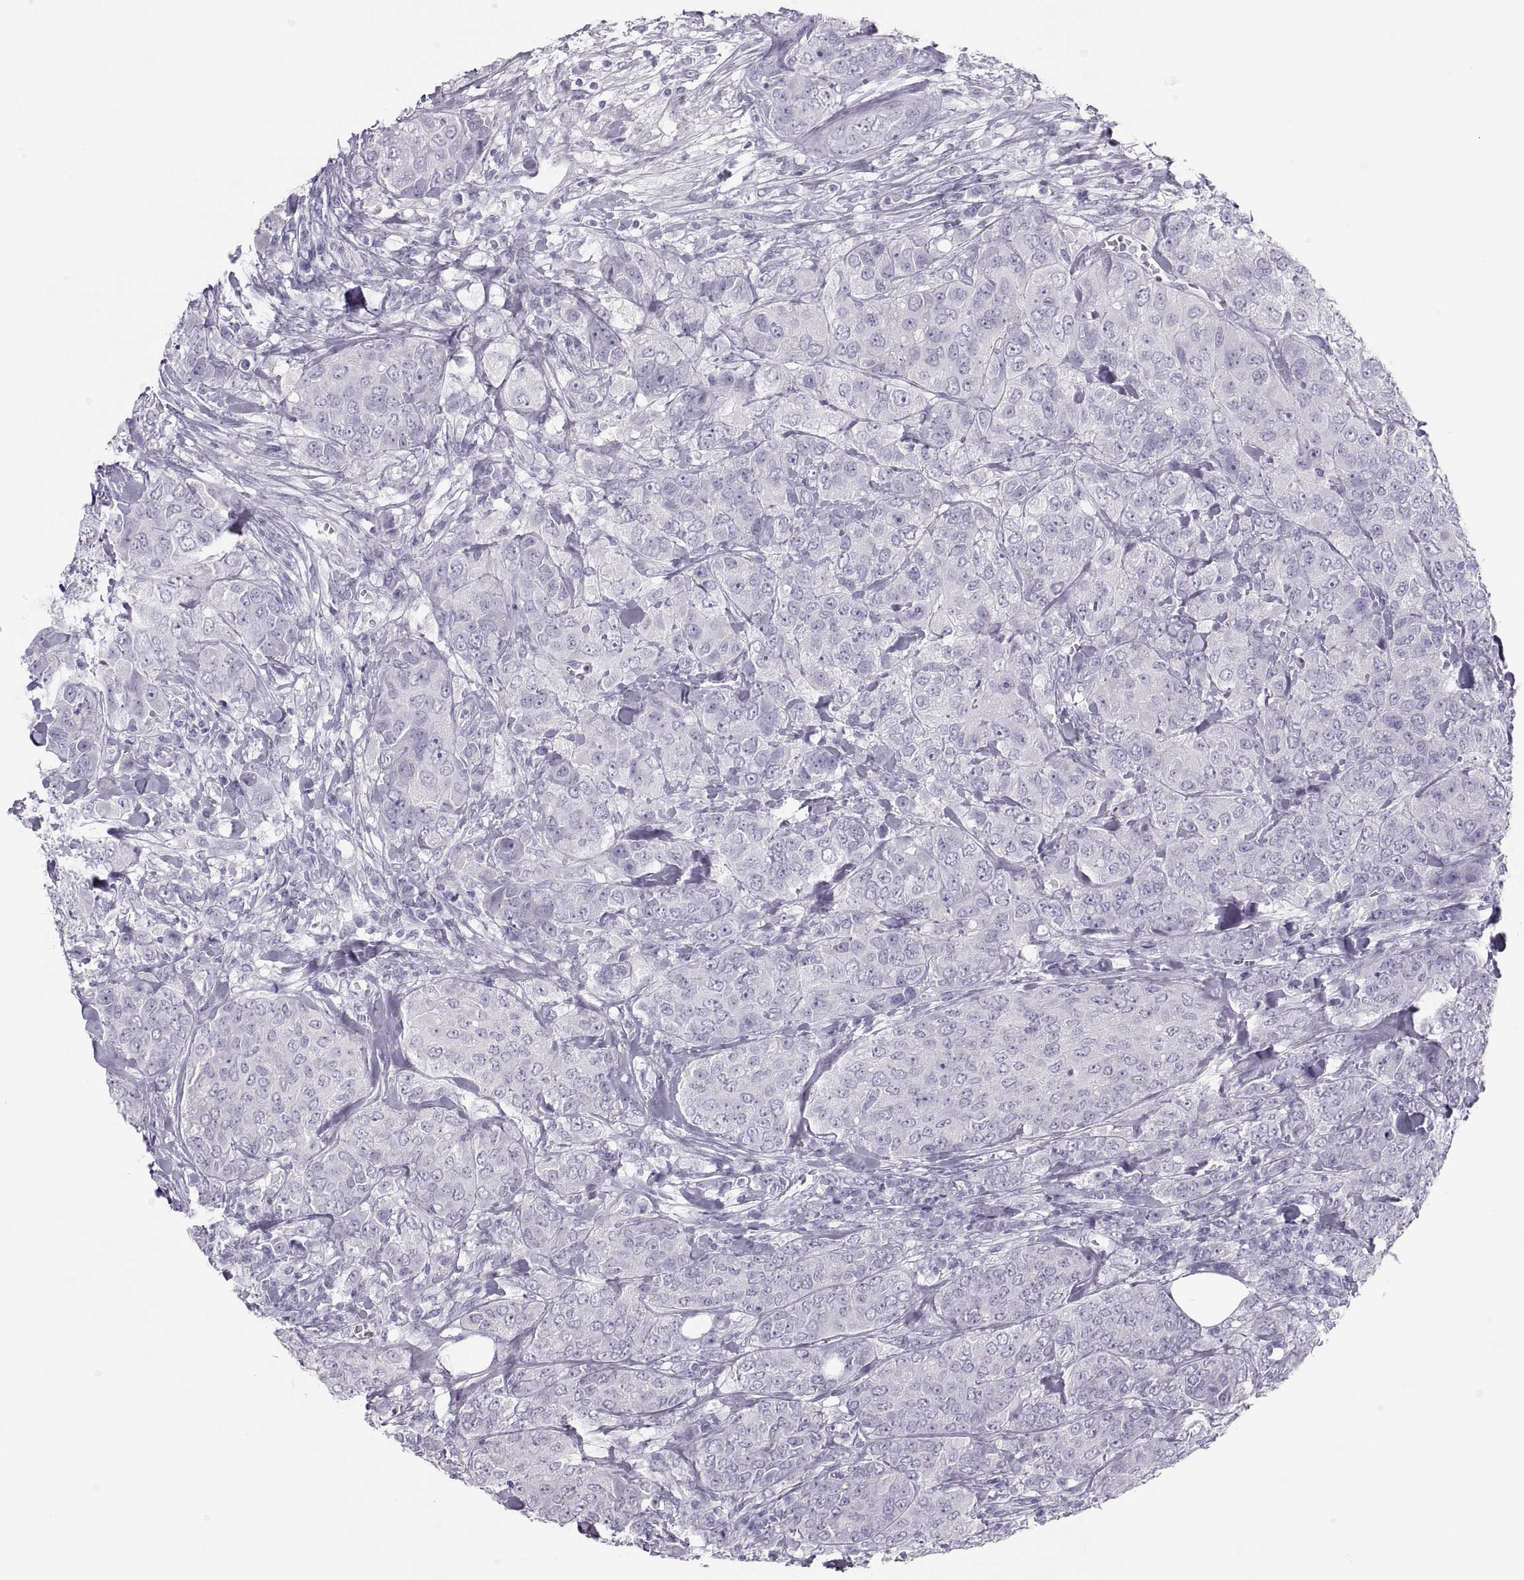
{"staining": {"intensity": "negative", "quantity": "none", "location": "none"}, "tissue": "breast cancer", "cell_type": "Tumor cells", "image_type": "cancer", "snomed": [{"axis": "morphology", "description": "Duct carcinoma"}, {"axis": "topography", "description": "Breast"}], "caption": "This is an IHC image of human breast cancer. There is no staining in tumor cells.", "gene": "SEMG1", "patient": {"sex": "female", "age": 43}}